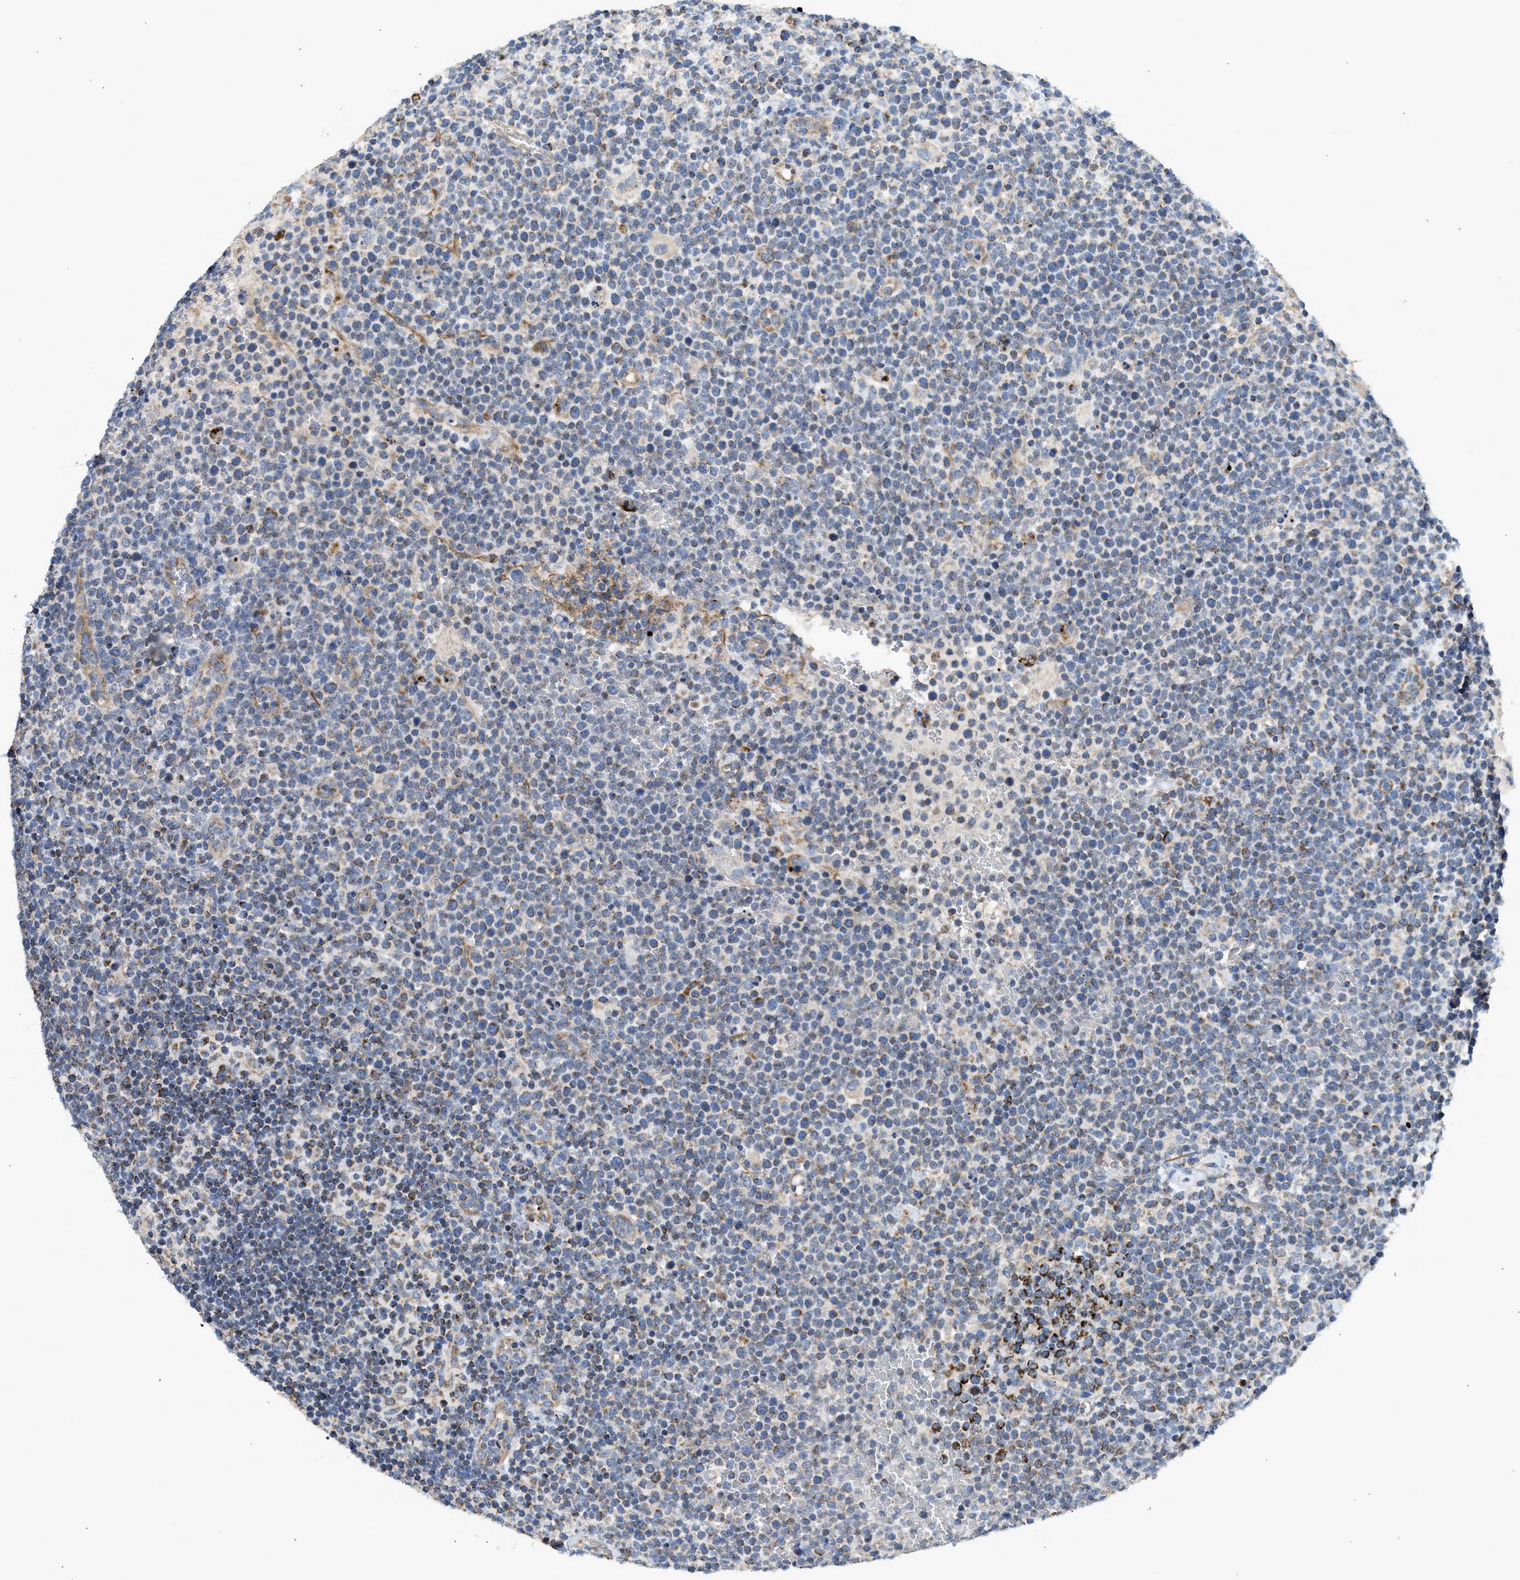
{"staining": {"intensity": "moderate", "quantity": "<25%", "location": "cytoplasmic/membranous"}, "tissue": "lymphoma", "cell_type": "Tumor cells", "image_type": "cancer", "snomed": [{"axis": "morphology", "description": "Malignant lymphoma, non-Hodgkin's type, High grade"}, {"axis": "topography", "description": "Lymph node"}], "caption": "Immunohistochemical staining of high-grade malignant lymphoma, non-Hodgkin's type displays low levels of moderate cytoplasmic/membranous protein expression in approximately <25% of tumor cells.", "gene": "GOT2", "patient": {"sex": "male", "age": 61}}